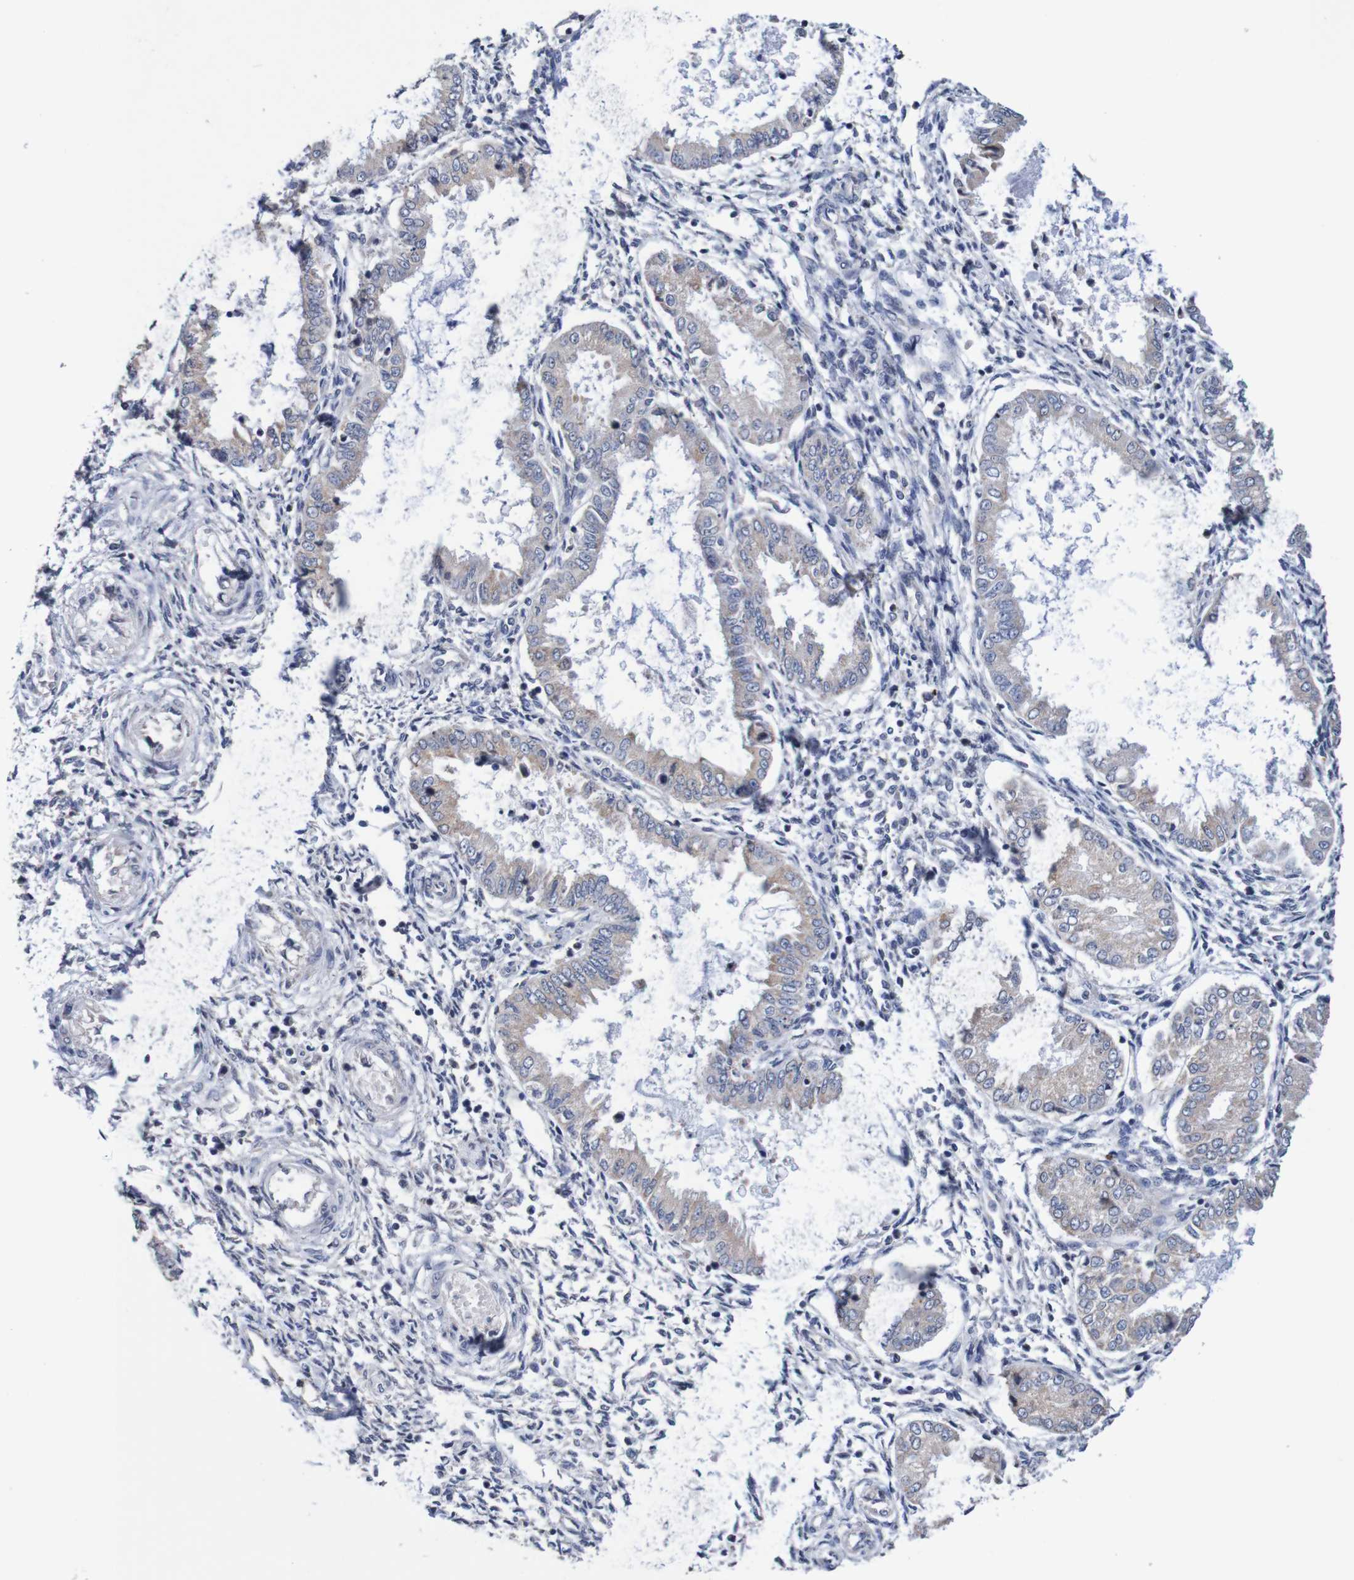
{"staining": {"intensity": "weak", "quantity": "<25%", "location": "cytoplasmic/membranous"}, "tissue": "endometrium", "cell_type": "Cells in endometrial stroma", "image_type": "normal", "snomed": [{"axis": "morphology", "description": "Normal tissue, NOS"}, {"axis": "topography", "description": "Endometrium"}], "caption": "This is a histopathology image of immunohistochemistry (IHC) staining of unremarkable endometrium, which shows no positivity in cells in endometrial stroma. The staining was performed using DAB (3,3'-diaminobenzidine) to visualize the protein expression in brown, while the nuclei were stained in blue with hematoxylin (Magnification: 20x).", "gene": "FIBP", "patient": {"sex": "female", "age": 33}}